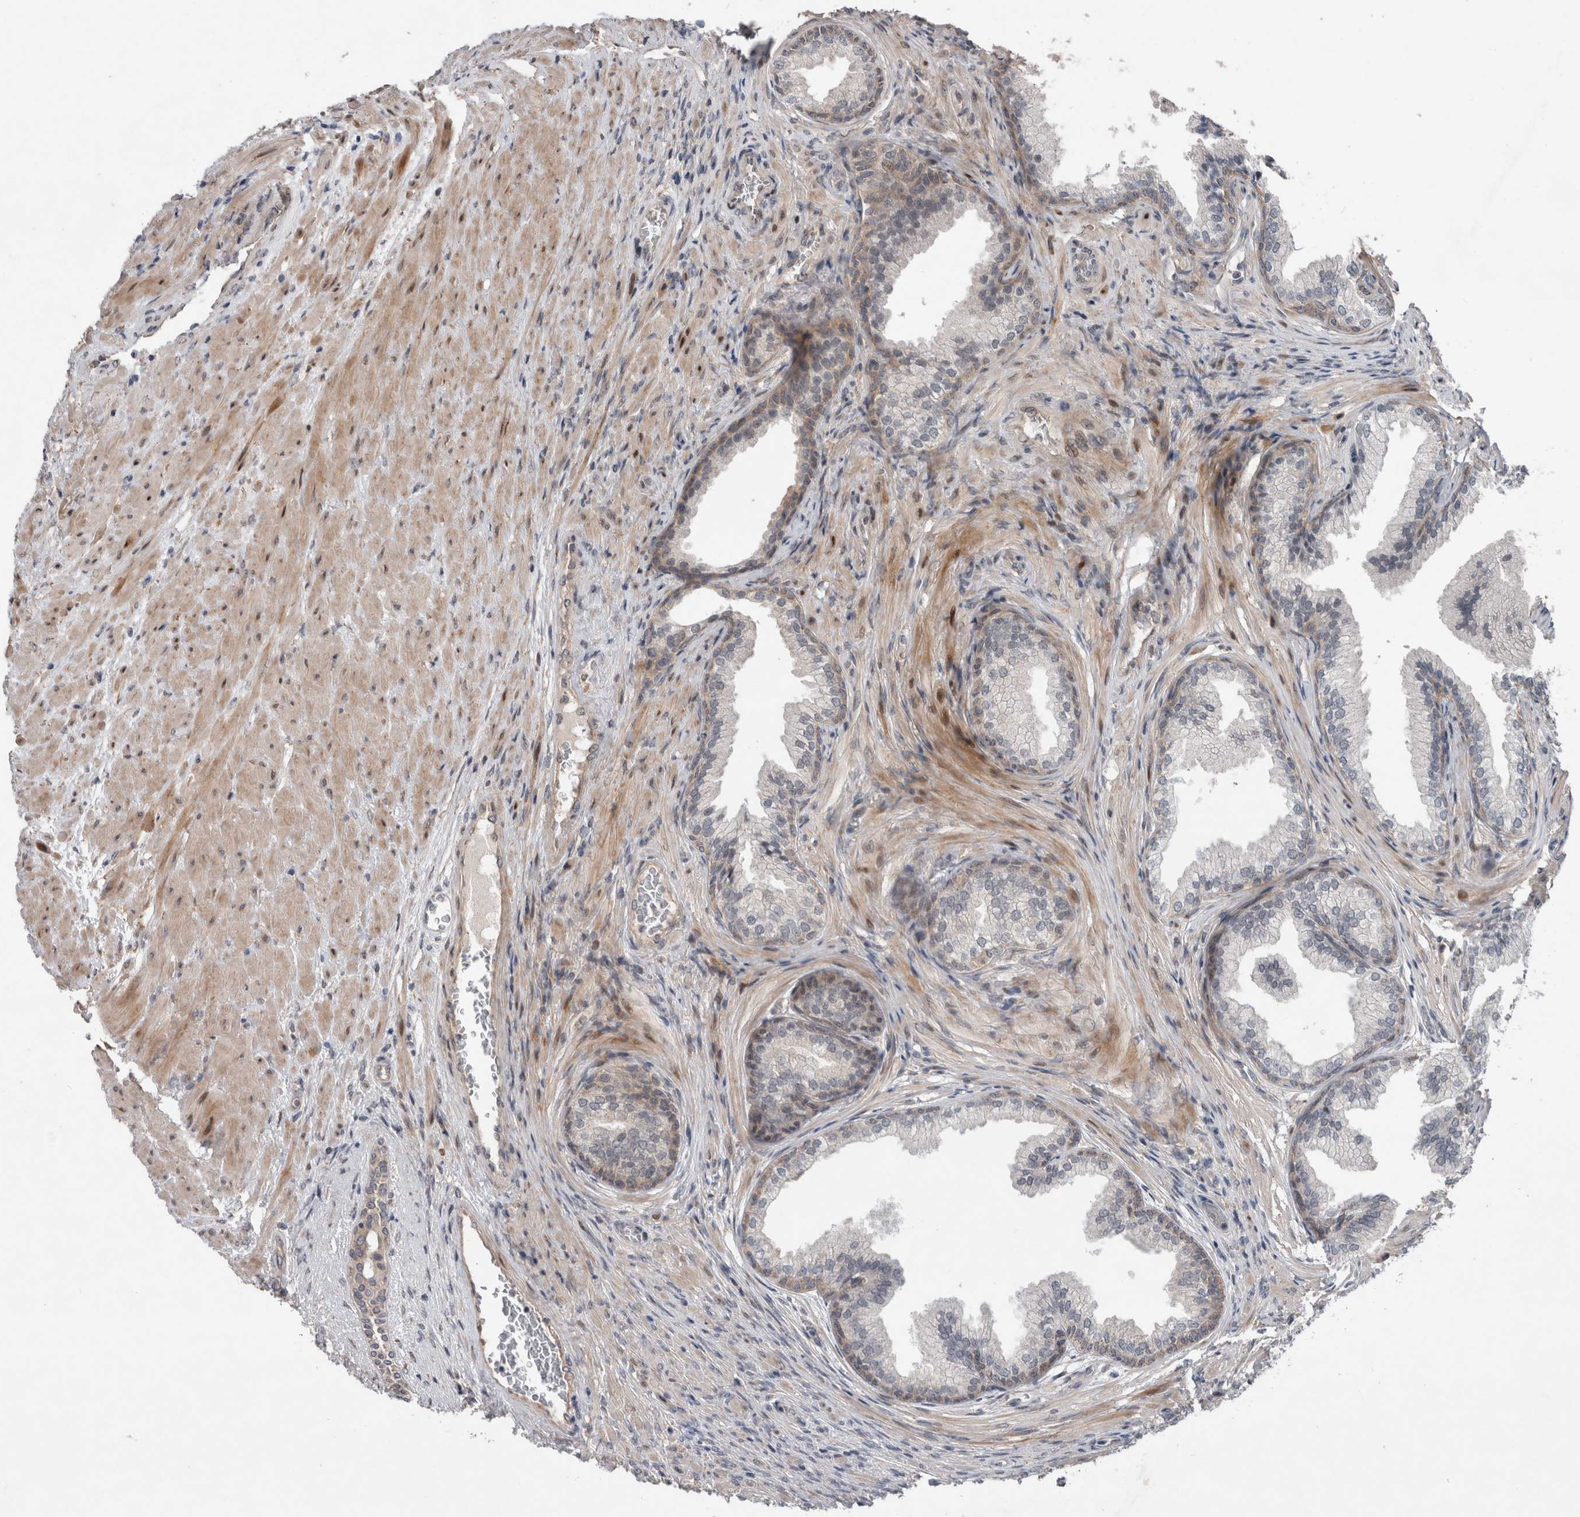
{"staining": {"intensity": "strong", "quantity": "<25%", "location": "cytoplasmic/membranous"}, "tissue": "prostate", "cell_type": "Glandular cells", "image_type": "normal", "snomed": [{"axis": "morphology", "description": "Normal tissue, NOS"}, {"axis": "topography", "description": "Prostate"}], "caption": "Immunohistochemistry (IHC) photomicrograph of benign prostate stained for a protein (brown), which displays medium levels of strong cytoplasmic/membranous expression in about <25% of glandular cells.", "gene": "GIMAP6", "patient": {"sex": "male", "age": 76}}